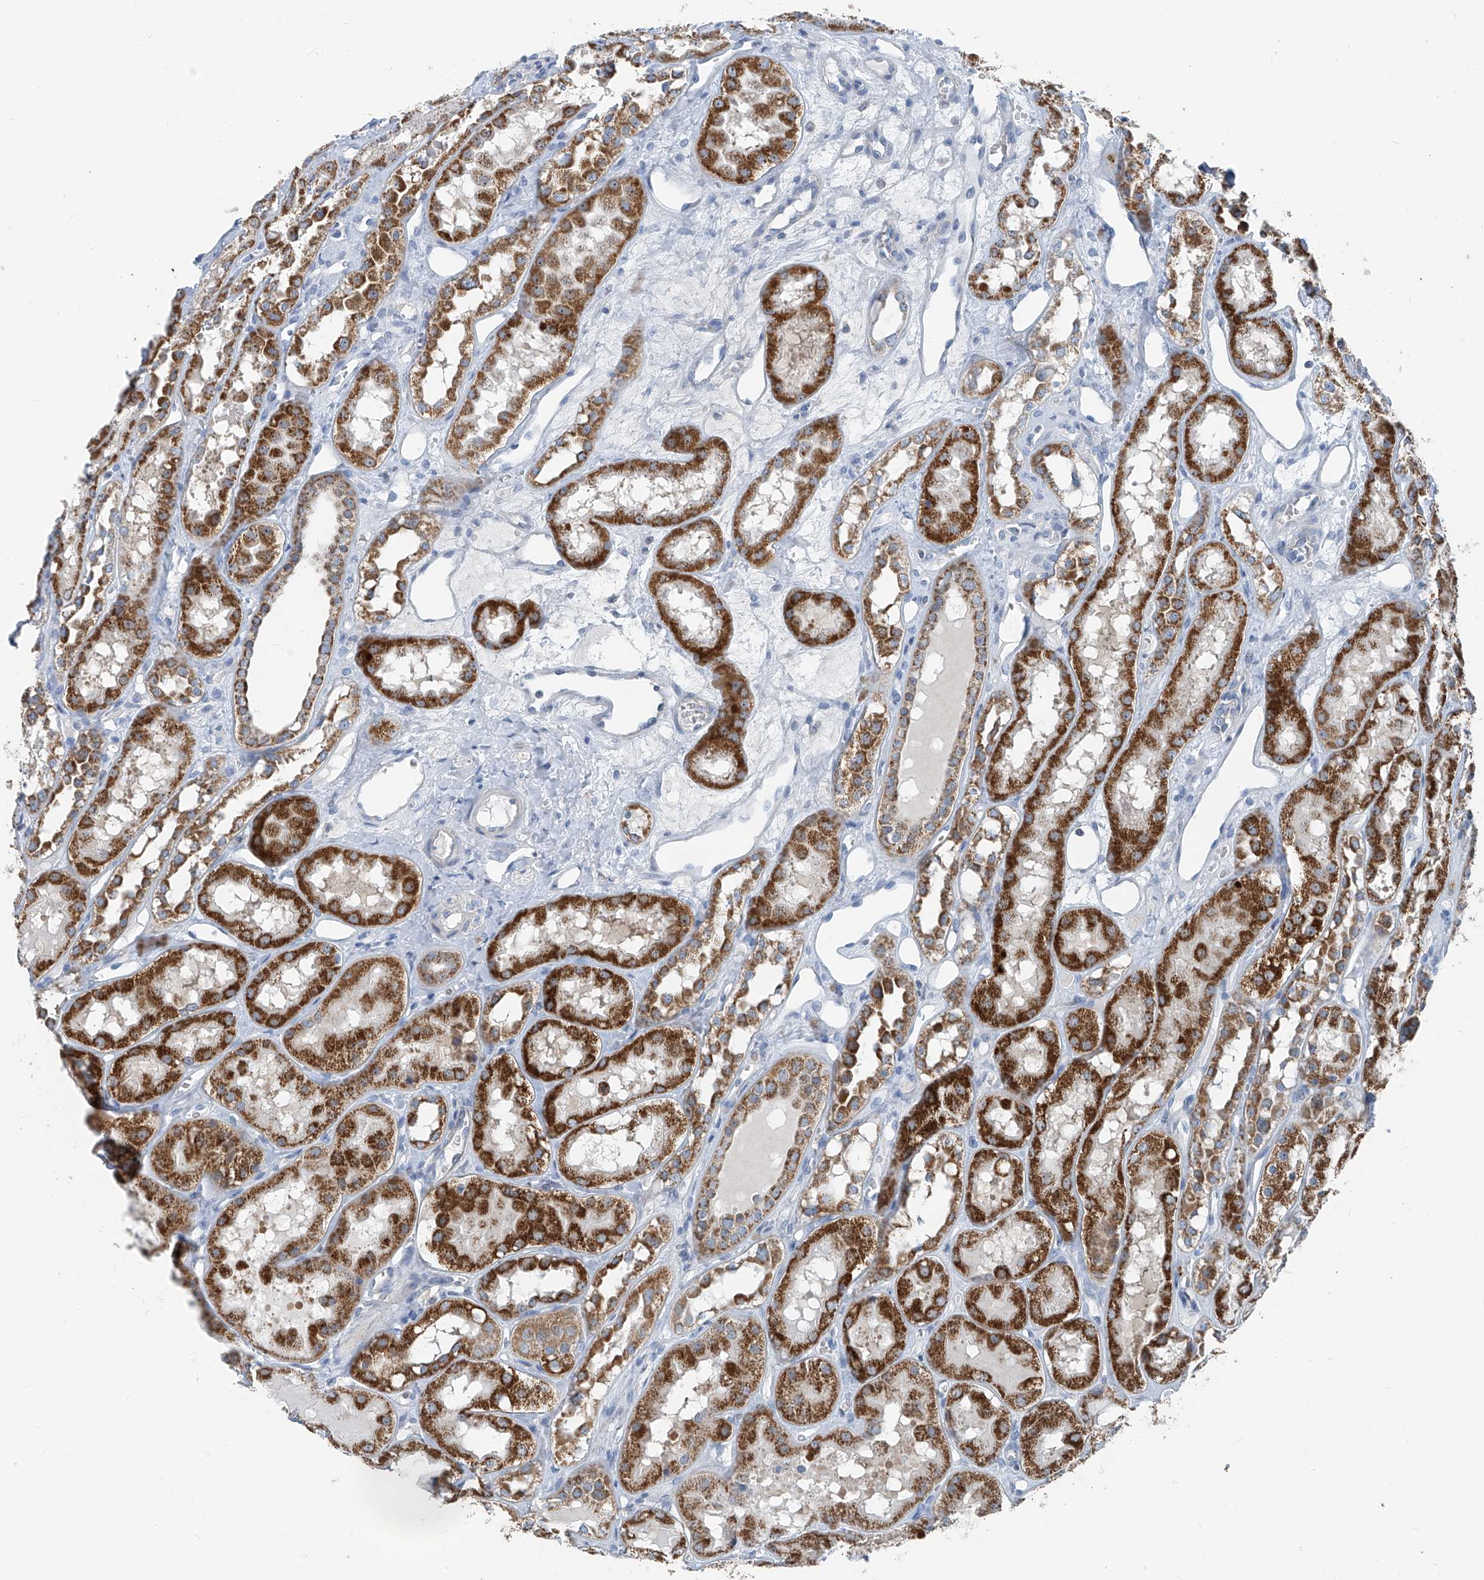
{"staining": {"intensity": "strong", "quantity": "25%-75%", "location": "cytoplasmic/membranous"}, "tissue": "kidney", "cell_type": "Cells in tubules", "image_type": "normal", "snomed": [{"axis": "morphology", "description": "Normal tissue, NOS"}, {"axis": "topography", "description": "Kidney"}], "caption": "Kidney stained with DAB (3,3'-diaminobenzidine) IHC exhibits high levels of strong cytoplasmic/membranous staining in about 25%-75% of cells in tubules. (IHC, brightfield microscopy, high magnification).", "gene": "FGD2", "patient": {"sex": "male", "age": 16}}